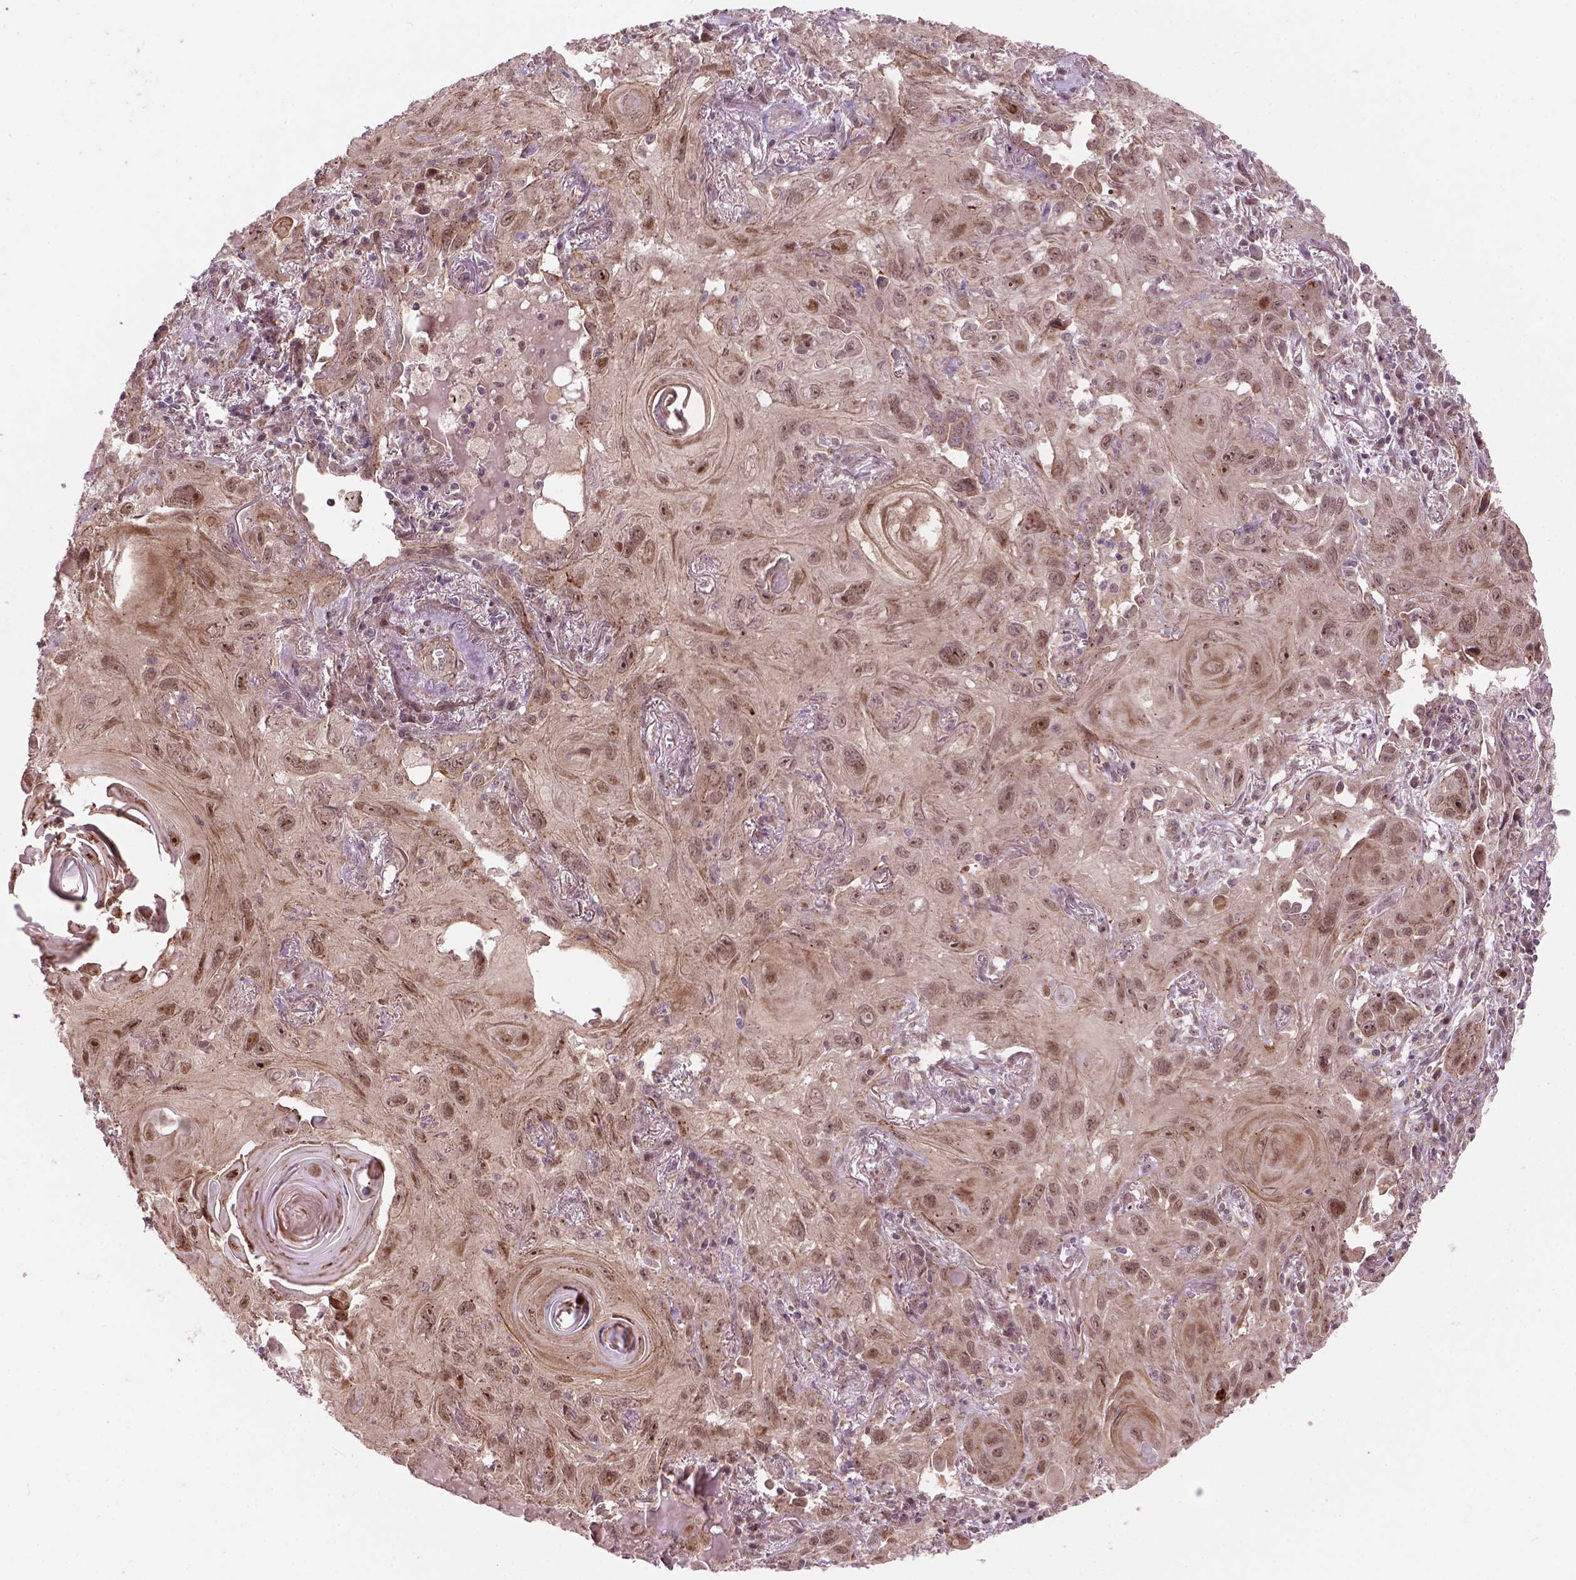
{"staining": {"intensity": "moderate", "quantity": "25%-75%", "location": "cytoplasmic/membranous,nuclear"}, "tissue": "lung cancer", "cell_type": "Tumor cells", "image_type": "cancer", "snomed": [{"axis": "morphology", "description": "Squamous cell carcinoma, NOS"}, {"axis": "topography", "description": "Lung"}], "caption": "Protein expression analysis of lung squamous cell carcinoma shows moderate cytoplasmic/membranous and nuclear staining in approximately 25%-75% of tumor cells. (DAB IHC, brown staining for protein, blue staining for nuclei).", "gene": "PSMD11", "patient": {"sex": "male", "age": 79}}